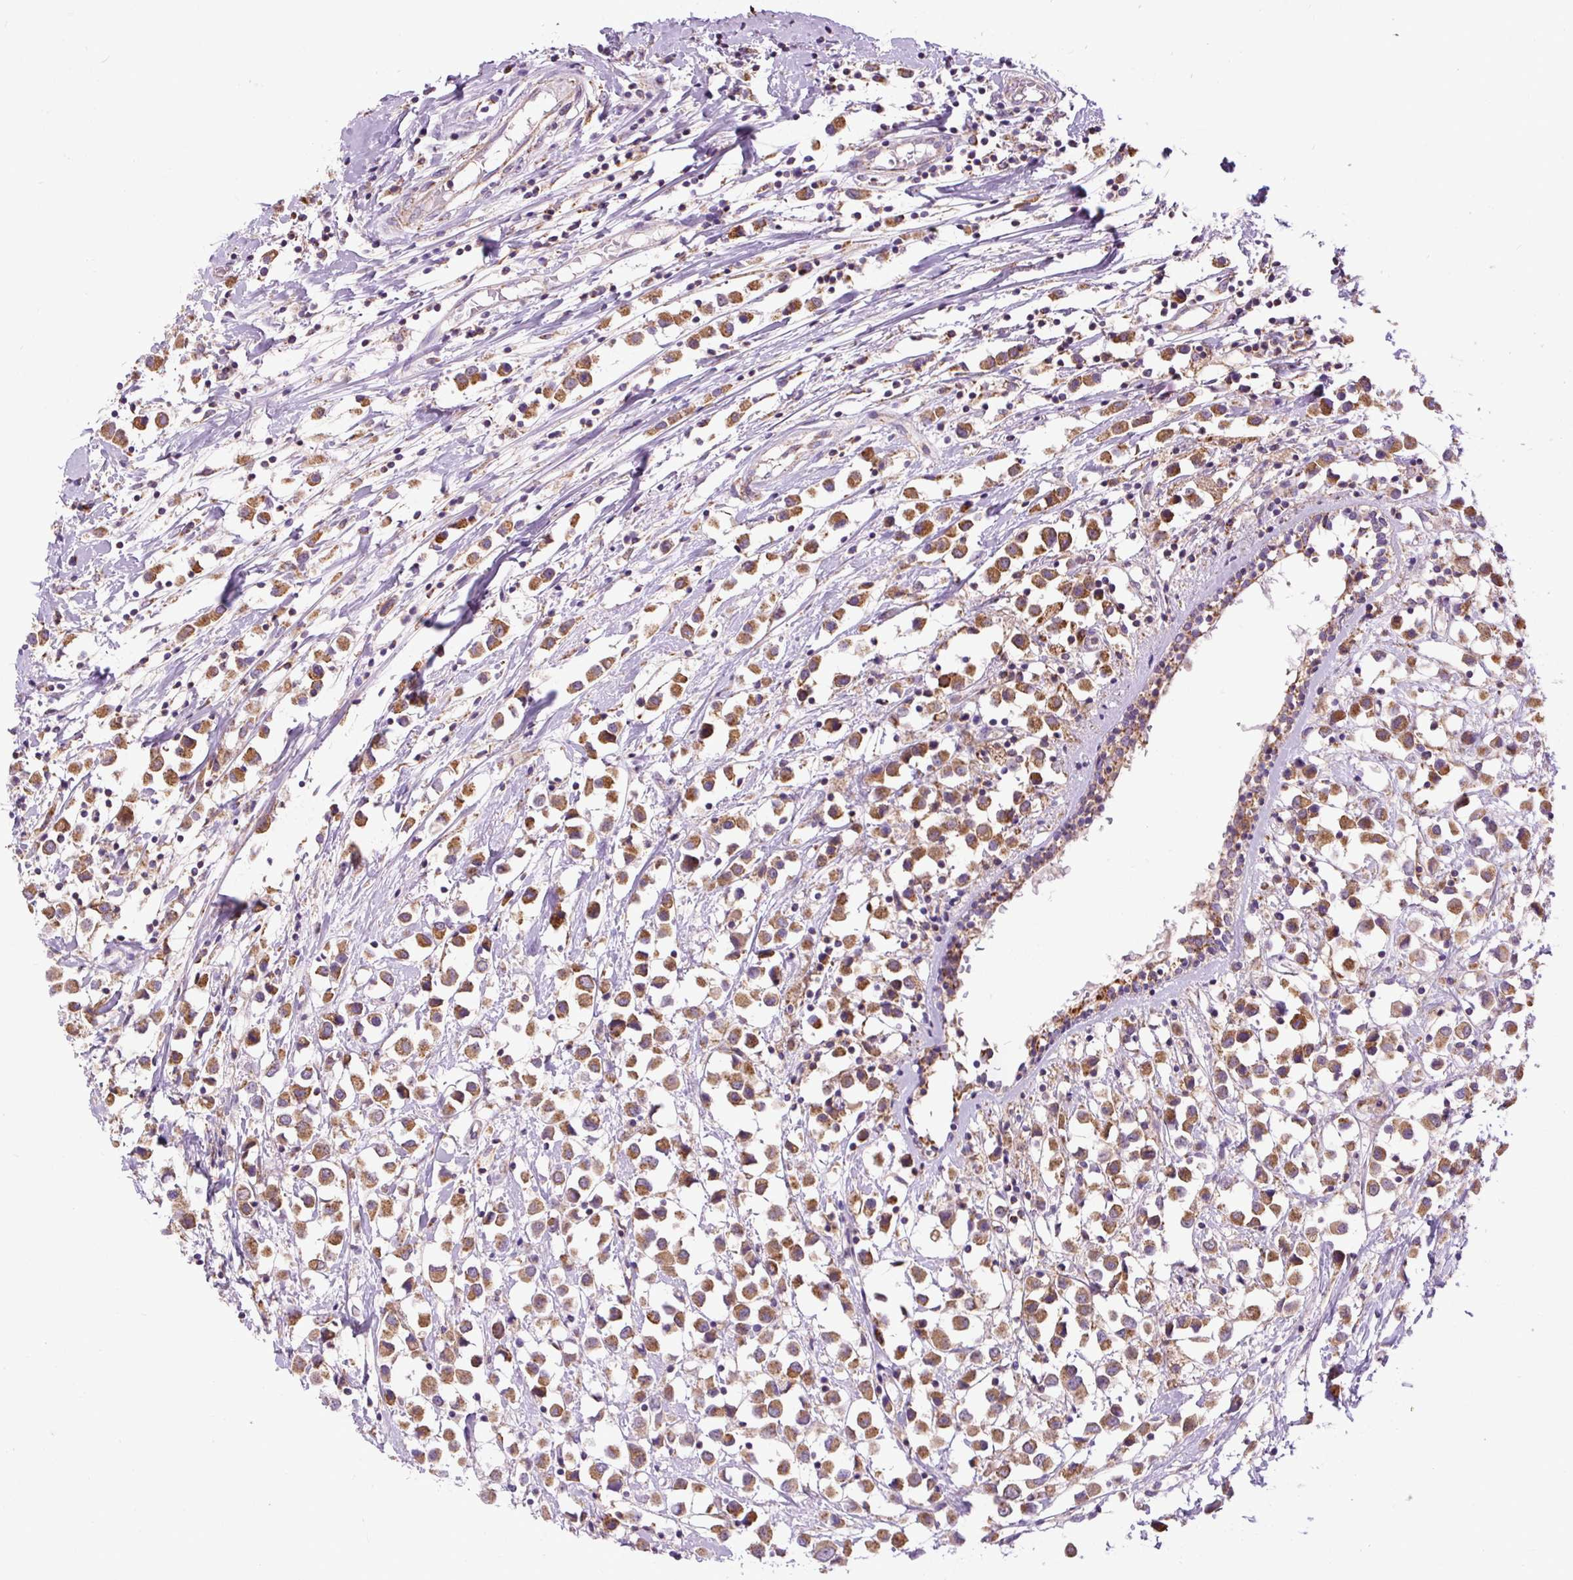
{"staining": {"intensity": "strong", "quantity": ">75%", "location": "cytoplasmic/membranous"}, "tissue": "breast cancer", "cell_type": "Tumor cells", "image_type": "cancer", "snomed": [{"axis": "morphology", "description": "Duct carcinoma"}, {"axis": "topography", "description": "Breast"}], "caption": "Breast cancer was stained to show a protein in brown. There is high levels of strong cytoplasmic/membranous expression in about >75% of tumor cells. (DAB (3,3'-diaminobenzidine) = brown stain, brightfield microscopy at high magnification).", "gene": "TM2D3", "patient": {"sex": "female", "age": 61}}